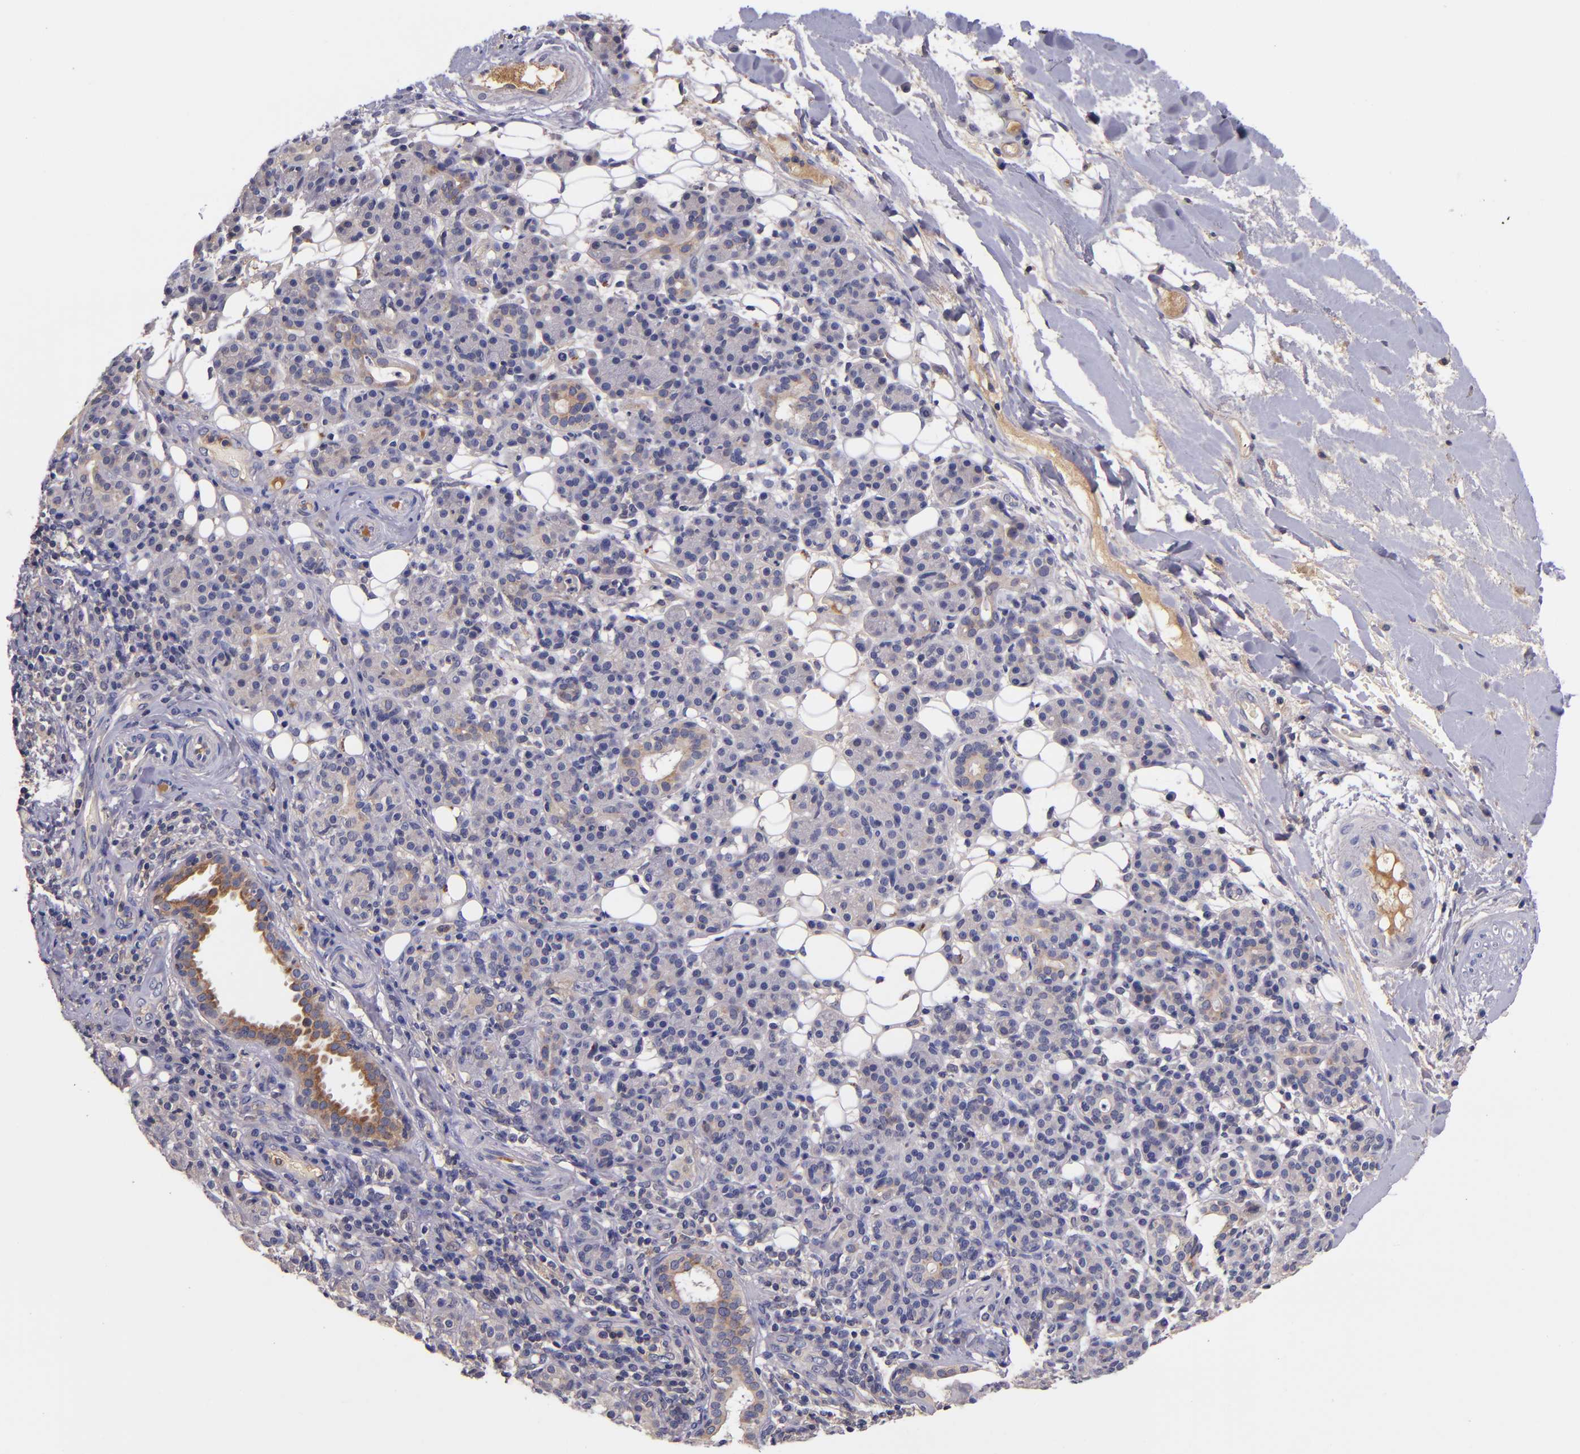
{"staining": {"intensity": "weak", "quantity": "25%-75%", "location": "cytoplasmic/membranous"}, "tissue": "skin cancer", "cell_type": "Tumor cells", "image_type": "cancer", "snomed": [{"axis": "morphology", "description": "Squamous cell carcinoma, NOS"}, {"axis": "topography", "description": "Skin"}], "caption": "A photomicrograph of squamous cell carcinoma (skin) stained for a protein displays weak cytoplasmic/membranous brown staining in tumor cells.", "gene": "RBP4", "patient": {"sex": "male", "age": 84}}